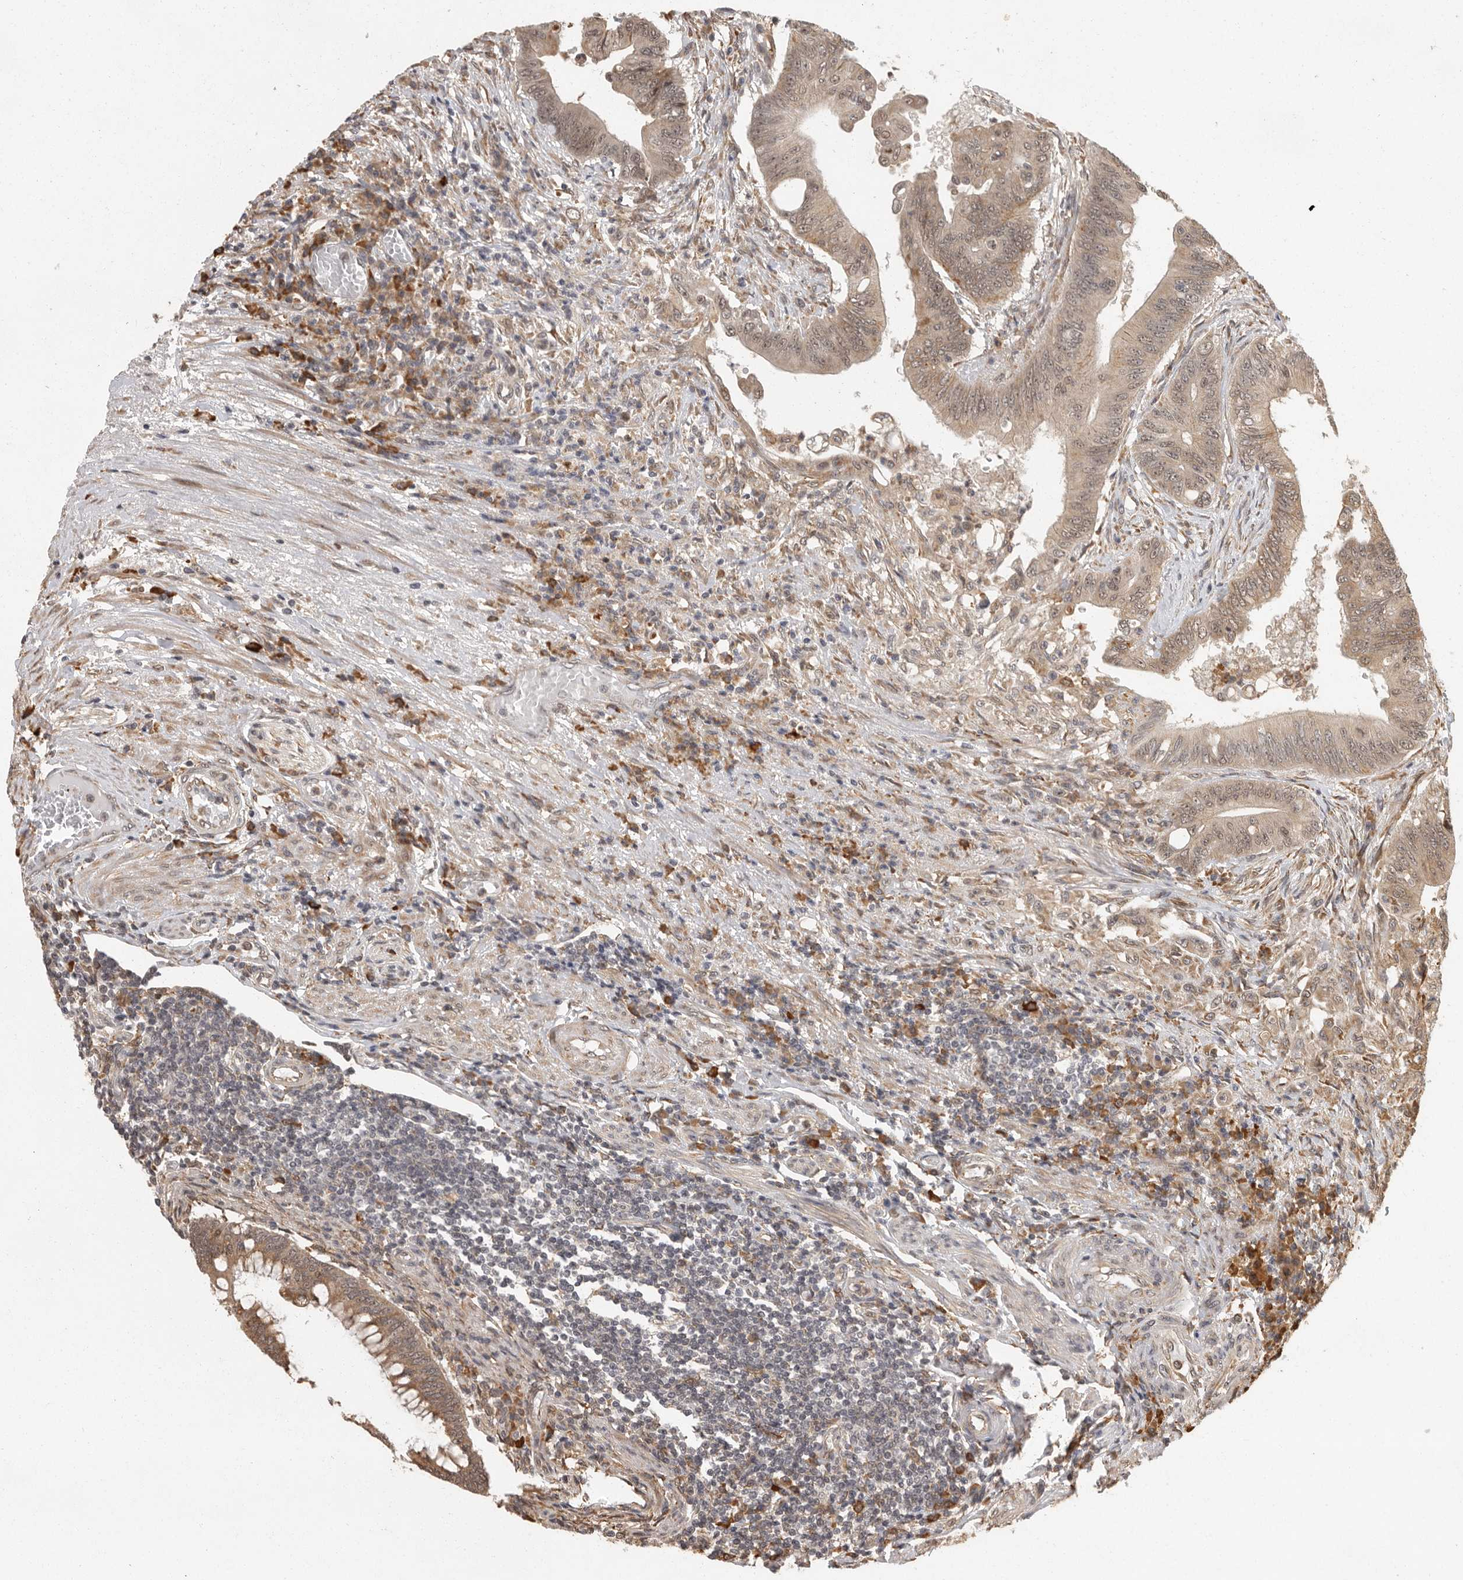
{"staining": {"intensity": "moderate", "quantity": ">75%", "location": "cytoplasmic/membranous,nuclear"}, "tissue": "colorectal cancer", "cell_type": "Tumor cells", "image_type": "cancer", "snomed": [{"axis": "morphology", "description": "Adenoma, NOS"}, {"axis": "morphology", "description": "Adenocarcinoma, NOS"}, {"axis": "topography", "description": "Colon"}], "caption": "Brown immunohistochemical staining in colorectal cancer (adenoma) displays moderate cytoplasmic/membranous and nuclear positivity in about >75% of tumor cells.", "gene": "ZNF83", "patient": {"sex": "male", "age": 79}}